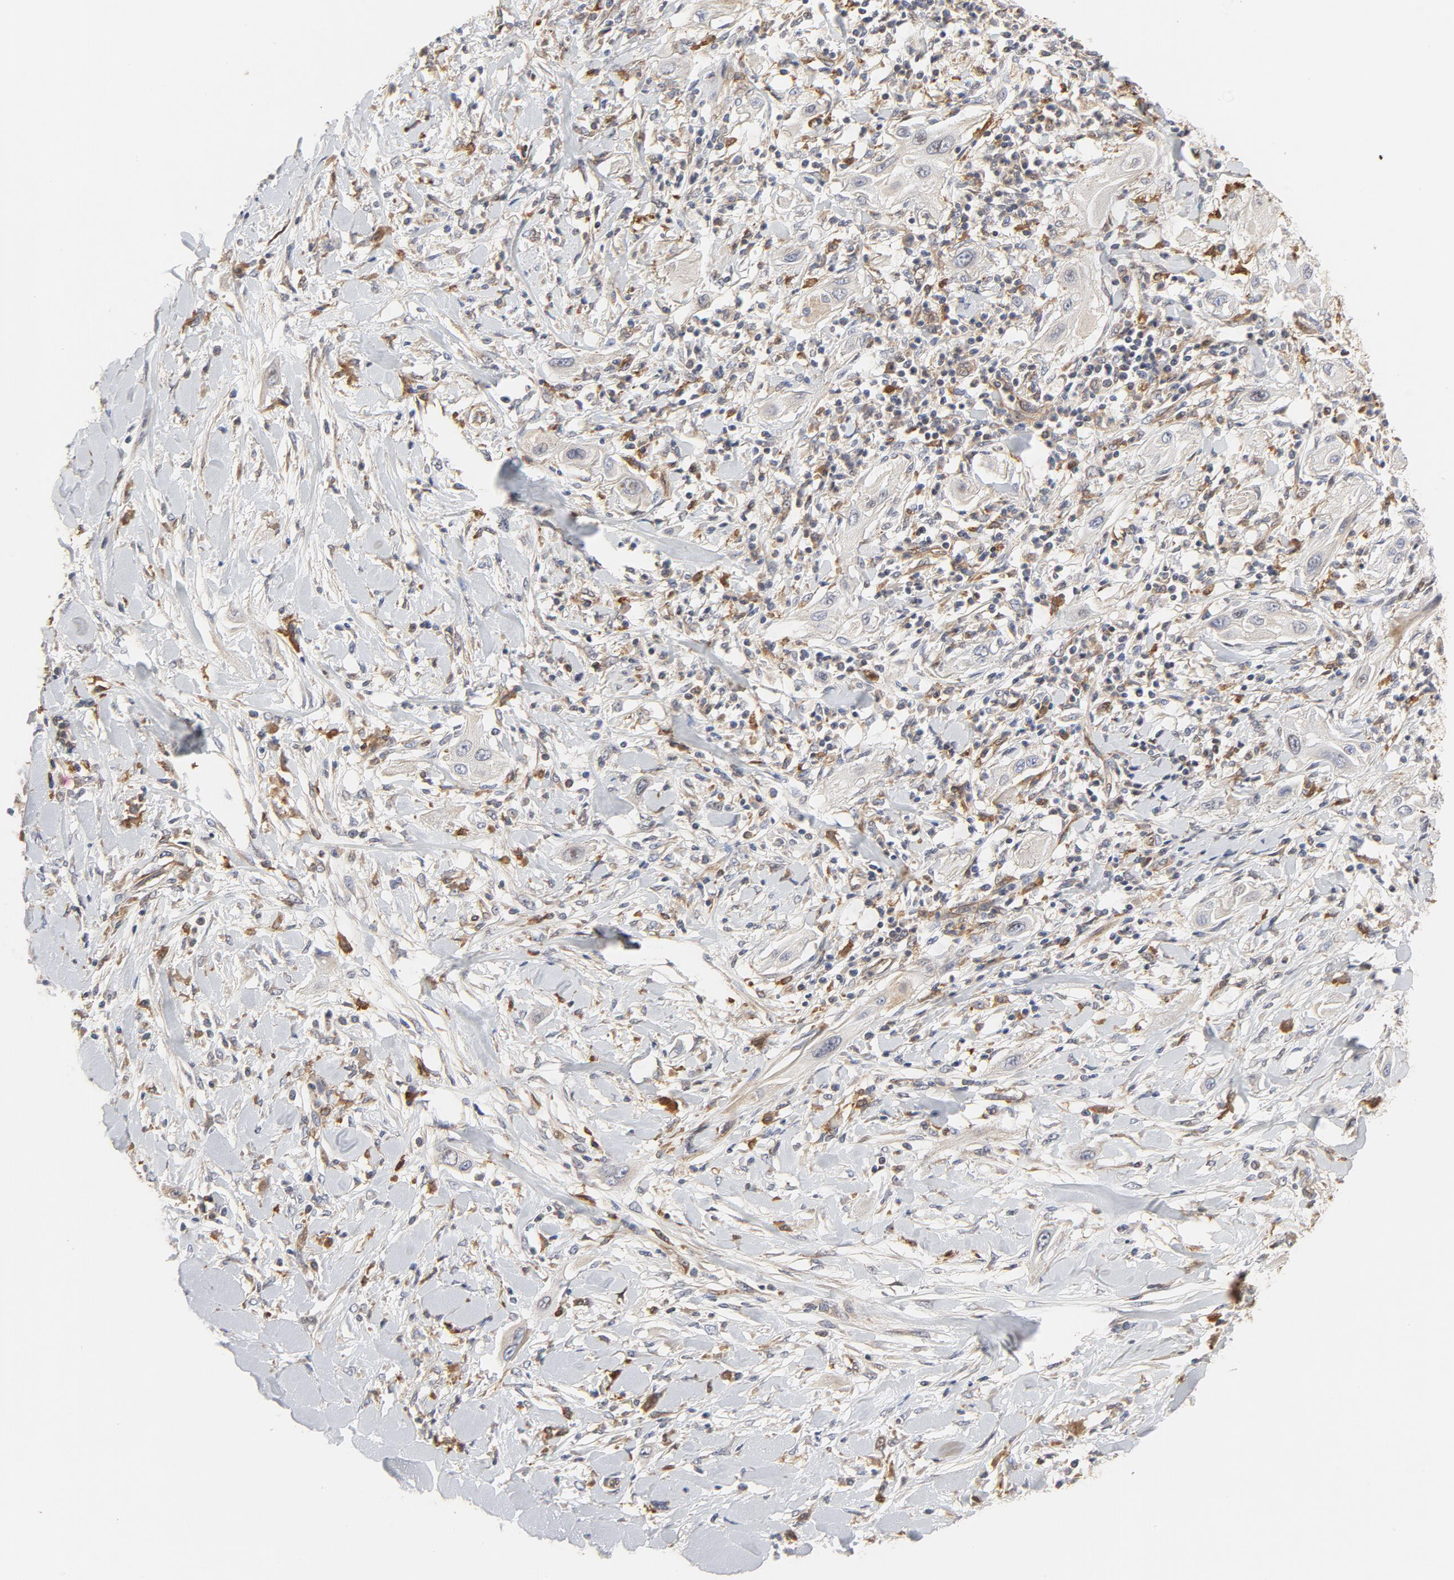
{"staining": {"intensity": "weak", "quantity": ">75%", "location": "cytoplasmic/membranous"}, "tissue": "lung cancer", "cell_type": "Tumor cells", "image_type": "cancer", "snomed": [{"axis": "morphology", "description": "Squamous cell carcinoma, NOS"}, {"axis": "topography", "description": "Lung"}], "caption": "Lung cancer (squamous cell carcinoma) stained for a protein (brown) reveals weak cytoplasmic/membranous positive positivity in about >75% of tumor cells.", "gene": "RAPGEF4", "patient": {"sex": "female", "age": 47}}